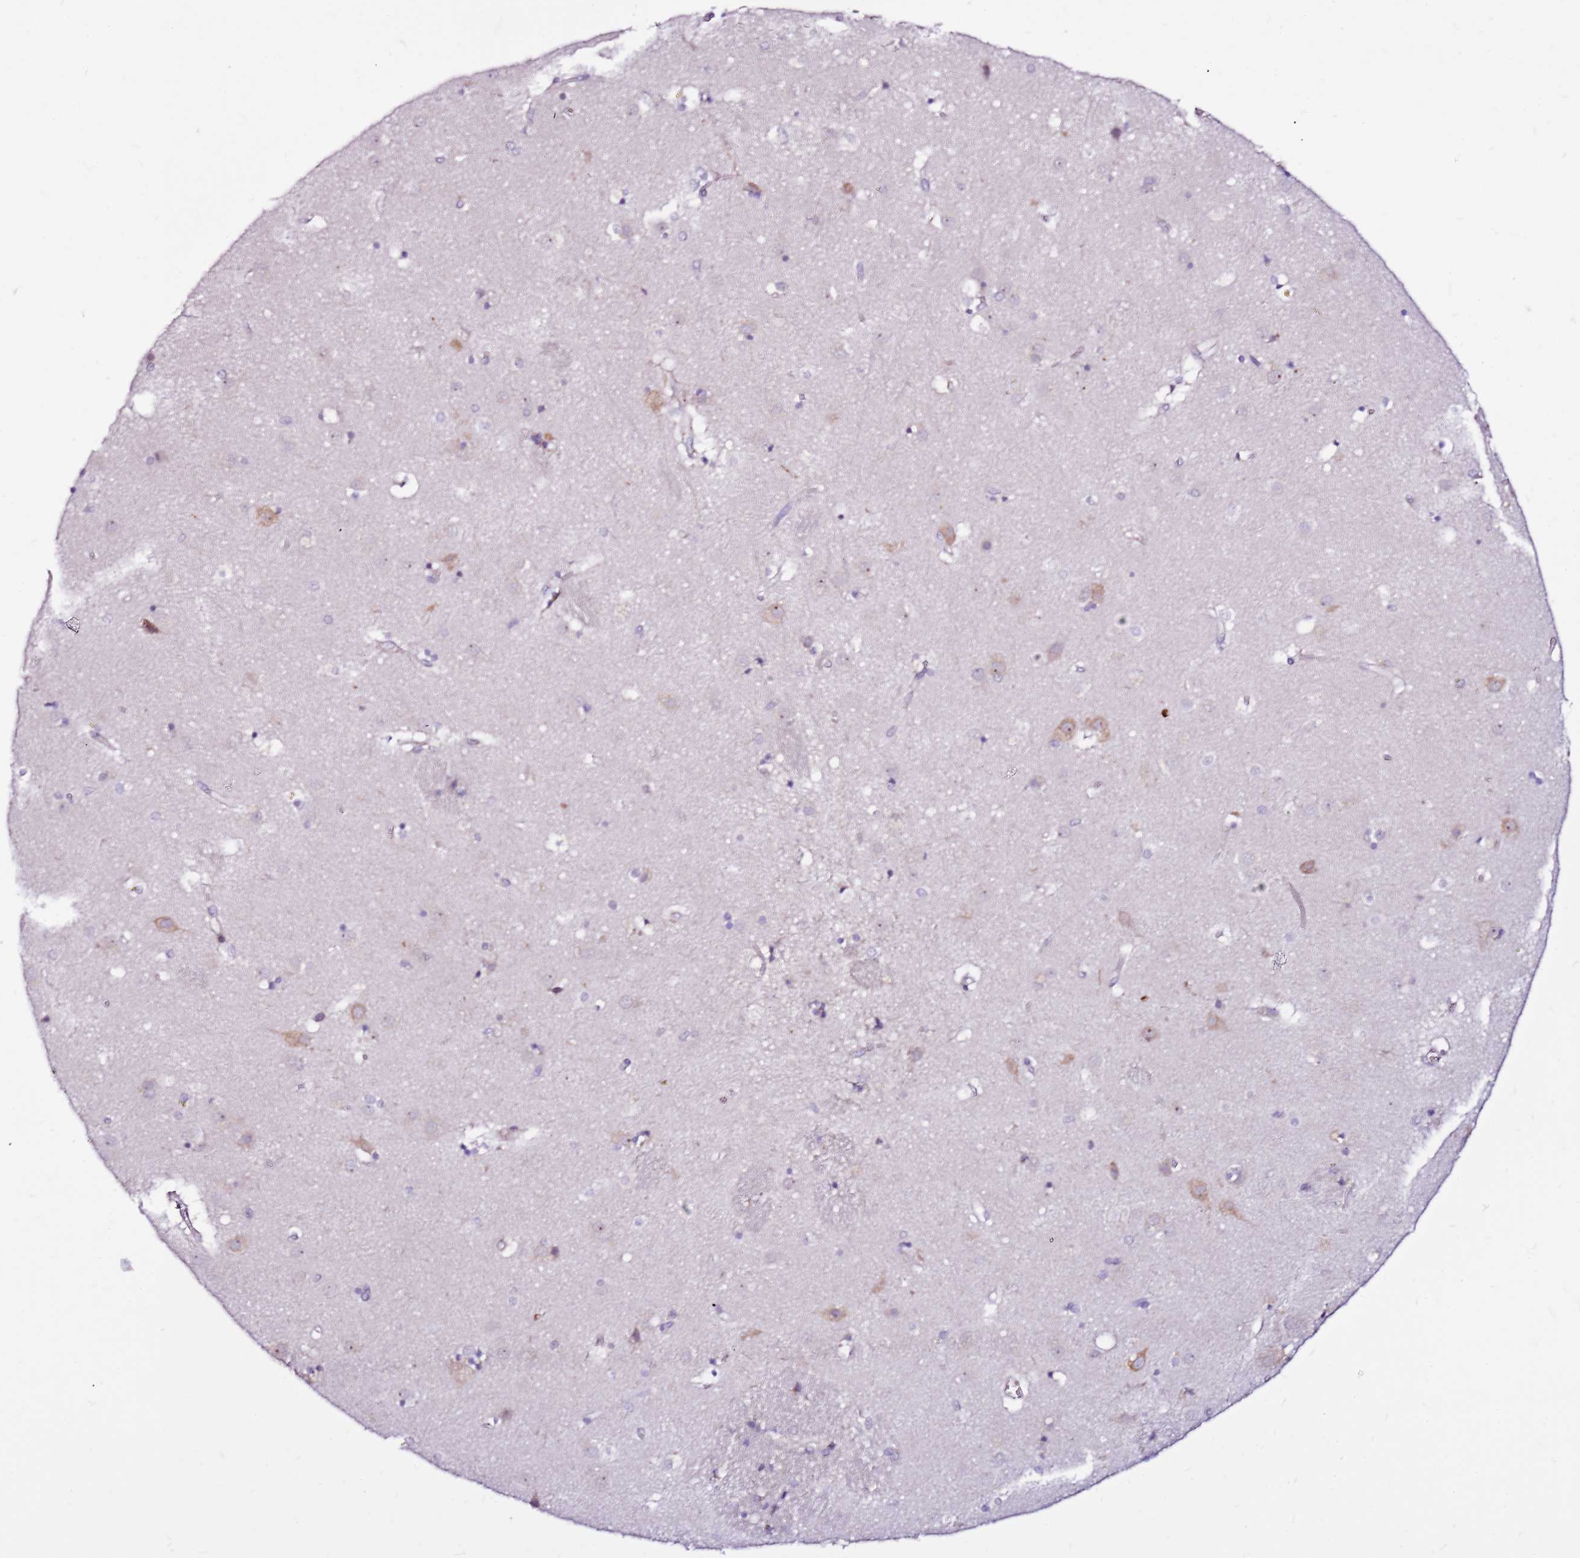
{"staining": {"intensity": "negative", "quantity": "none", "location": "none"}, "tissue": "caudate", "cell_type": "Glial cells", "image_type": "normal", "snomed": [{"axis": "morphology", "description": "Normal tissue, NOS"}, {"axis": "topography", "description": "Lateral ventricle wall"}], "caption": "This is a image of immunohistochemistry (IHC) staining of benign caudate, which shows no expression in glial cells. (Brightfield microscopy of DAB (3,3'-diaminobenzidine) immunohistochemistry at high magnification).", "gene": "POLE3", "patient": {"sex": "male", "age": 70}}